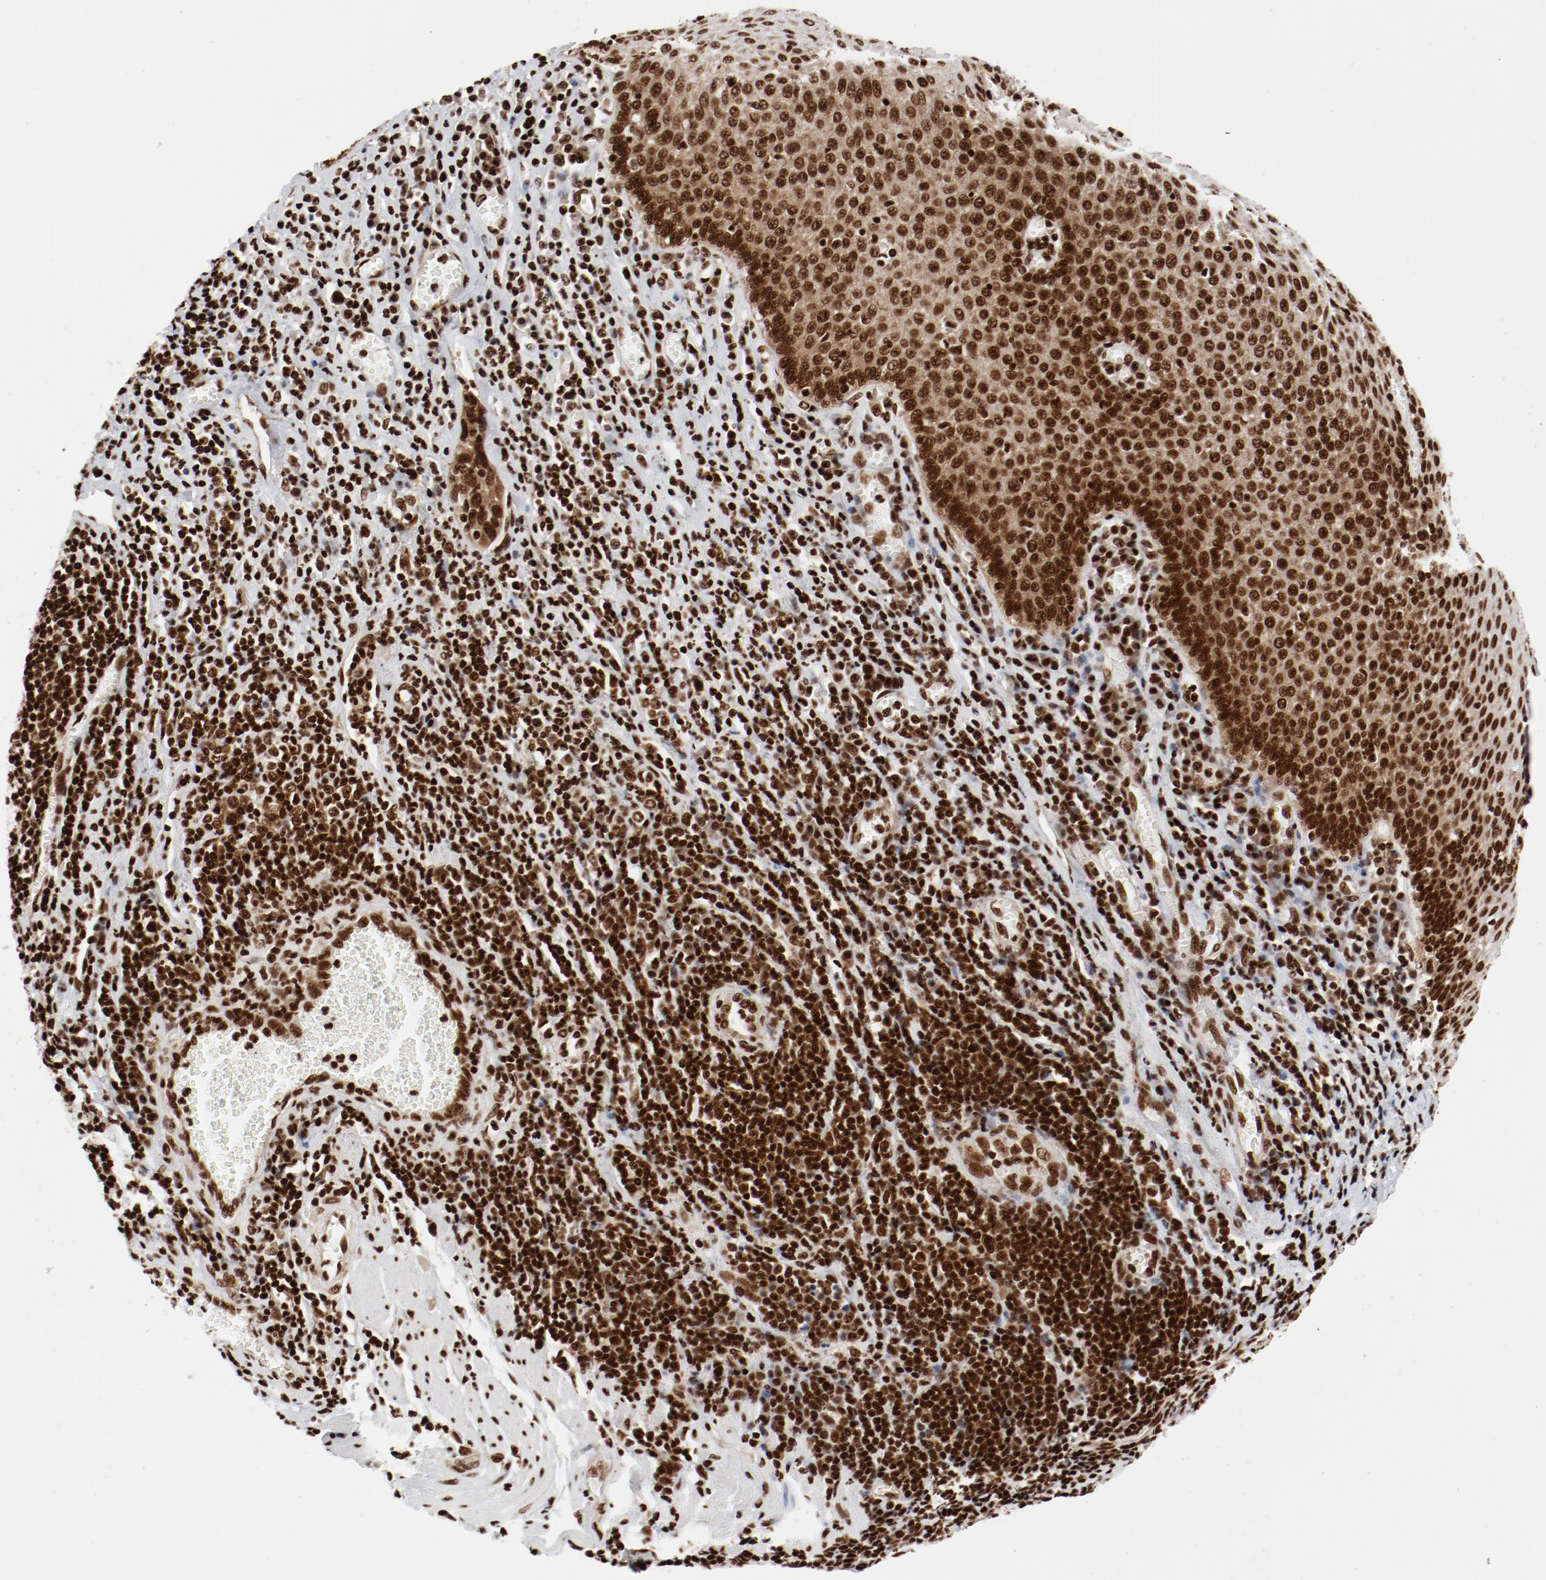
{"staining": {"intensity": "strong", "quantity": ">75%", "location": "nuclear"}, "tissue": "esophagus", "cell_type": "Squamous epithelial cells", "image_type": "normal", "snomed": [{"axis": "morphology", "description": "Normal tissue, NOS"}, {"axis": "morphology", "description": "Squamous cell carcinoma, NOS"}, {"axis": "topography", "description": "Esophagus"}], "caption": "Immunohistochemistry image of normal esophagus stained for a protein (brown), which shows high levels of strong nuclear expression in approximately >75% of squamous epithelial cells.", "gene": "NFYB", "patient": {"sex": "male", "age": 65}}